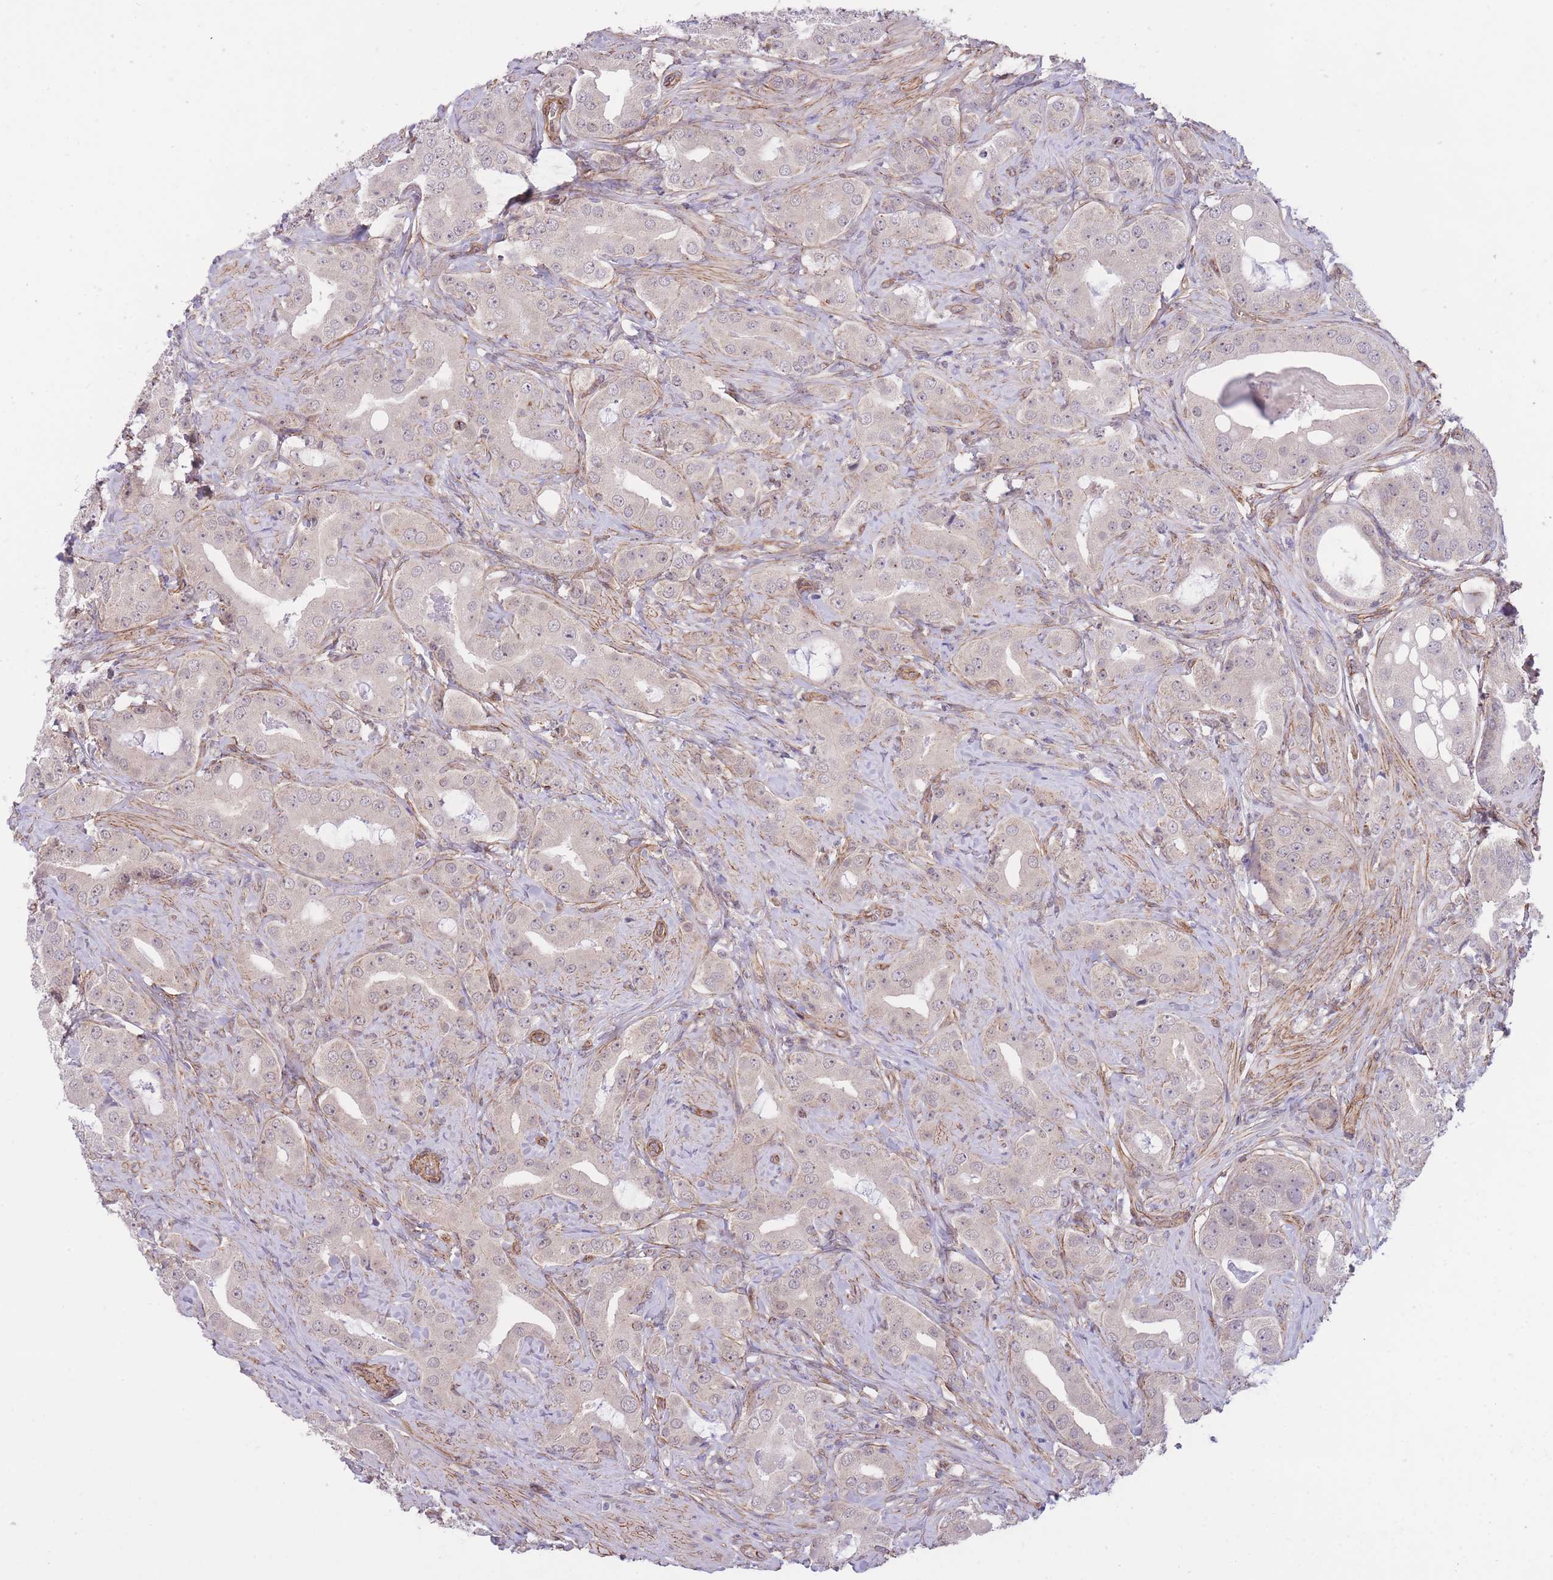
{"staining": {"intensity": "weak", "quantity": "<25%", "location": "nuclear"}, "tissue": "prostate cancer", "cell_type": "Tumor cells", "image_type": "cancer", "snomed": [{"axis": "morphology", "description": "Adenocarcinoma, High grade"}, {"axis": "topography", "description": "Prostate"}], "caption": "Tumor cells are negative for brown protein staining in prostate cancer.", "gene": "QTRT1", "patient": {"sex": "male", "age": 63}}